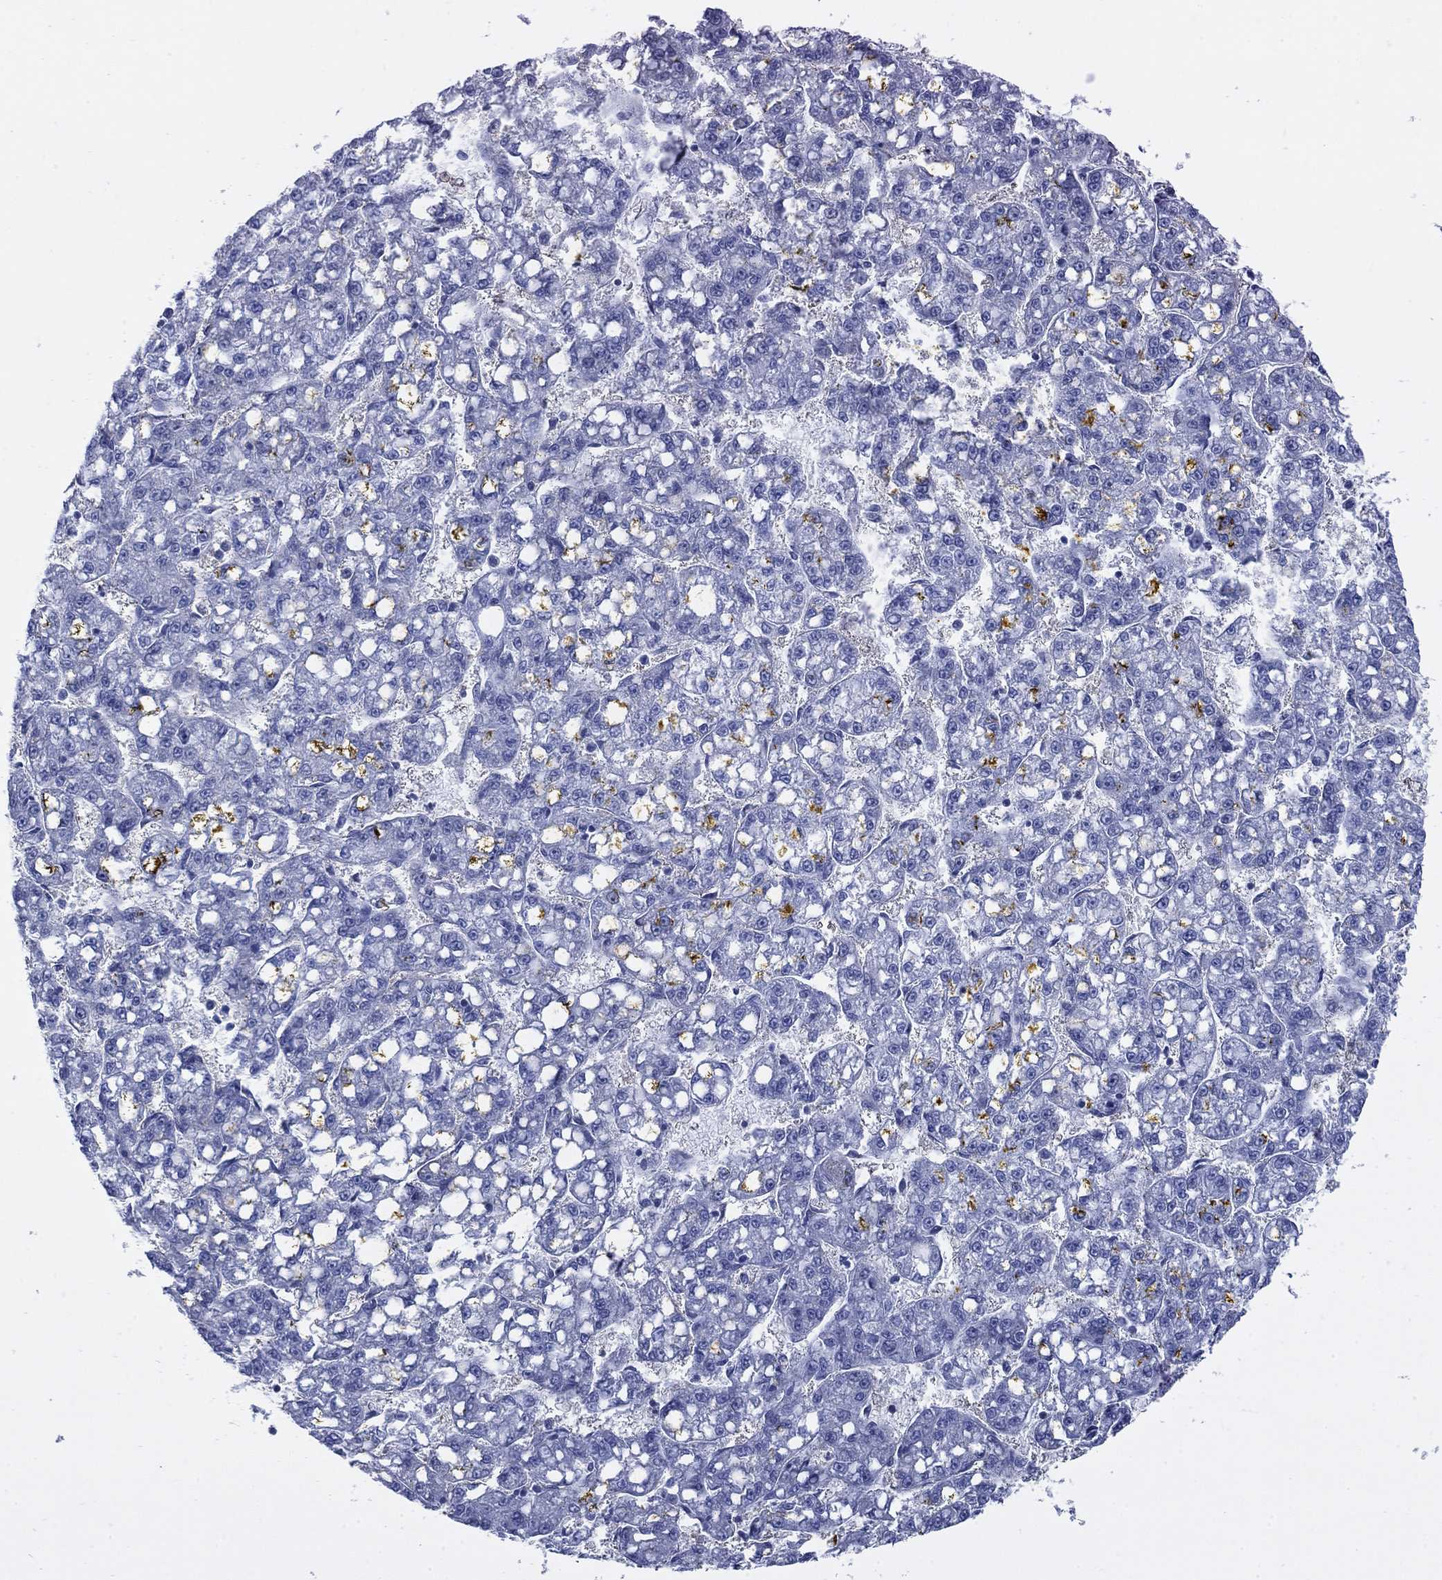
{"staining": {"intensity": "negative", "quantity": "none", "location": "none"}, "tissue": "liver cancer", "cell_type": "Tumor cells", "image_type": "cancer", "snomed": [{"axis": "morphology", "description": "Carcinoma, Hepatocellular, NOS"}, {"axis": "topography", "description": "Liver"}], "caption": "Immunohistochemistry micrograph of neoplastic tissue: human liver hepatocellular carcinoma stained with DAB reveals no significant protein staining in tumor cells.", "gene": "MYO3A", "patient": {"sex": "female", "age": 65}}